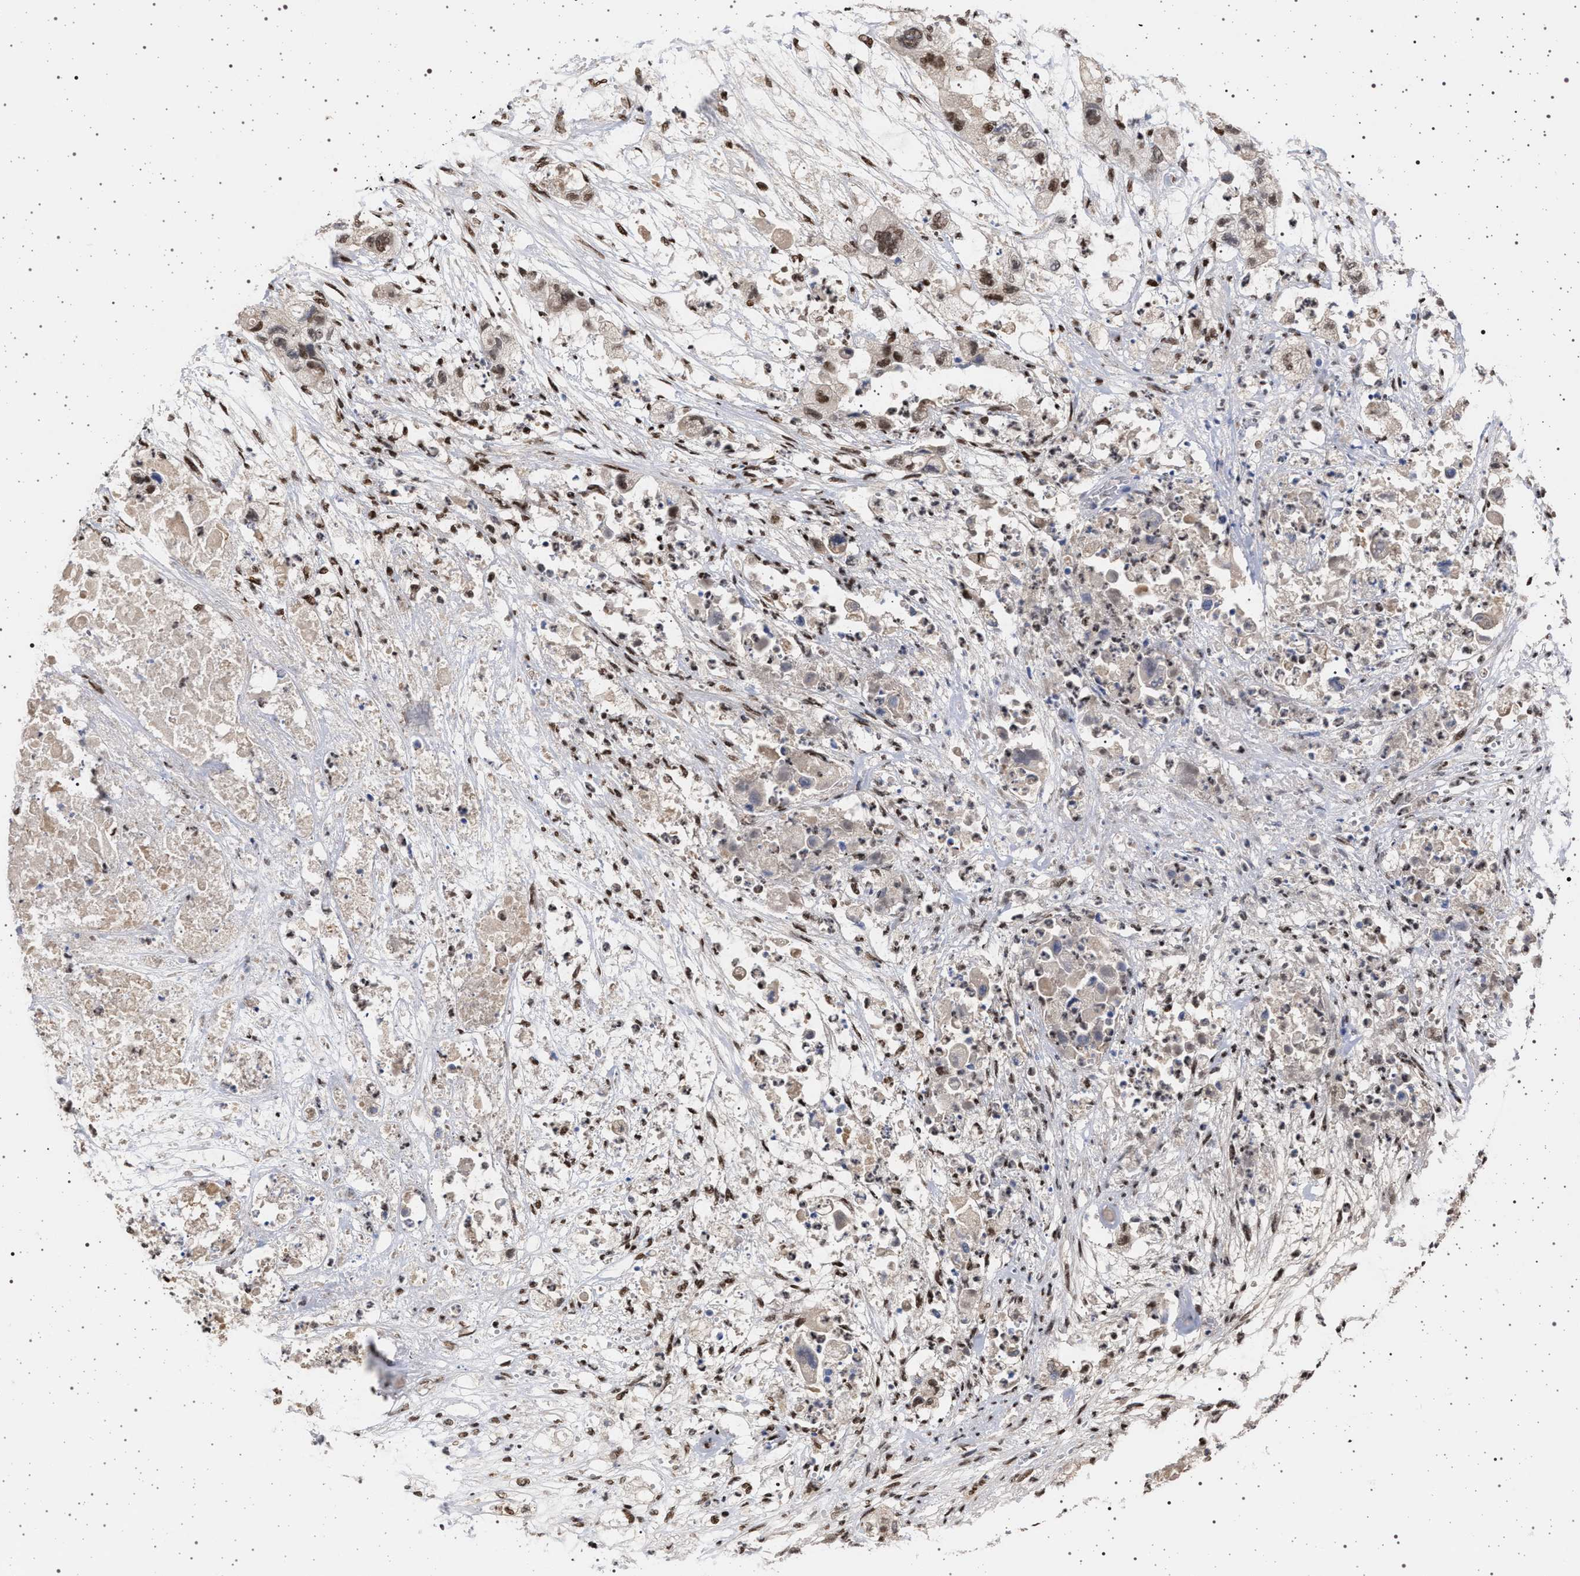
{"staining": {"intensity": "moderate", "quantity": ">75%", "location": "nuclear"}, "tissue": "pancreatic cancer", "cell_type": "Tumor cells", "image_type": "cancer", "snomed": [{"axis": "morphology", "description": "Adenocarcinoma, NOS"}, {"axis": "topography", "description": "Pancreas"}], "caption": "IHC micrograph of neoplastic tissue: adenocarcinoma (pancreatic) stained using IHC displays medium levels of moderate protein expression localized specifically in the nuclear of tumor cells, appearing as a nuclear brown color.", "gene": "PHF12", "patient": {"sex": "female", "age": 78}}